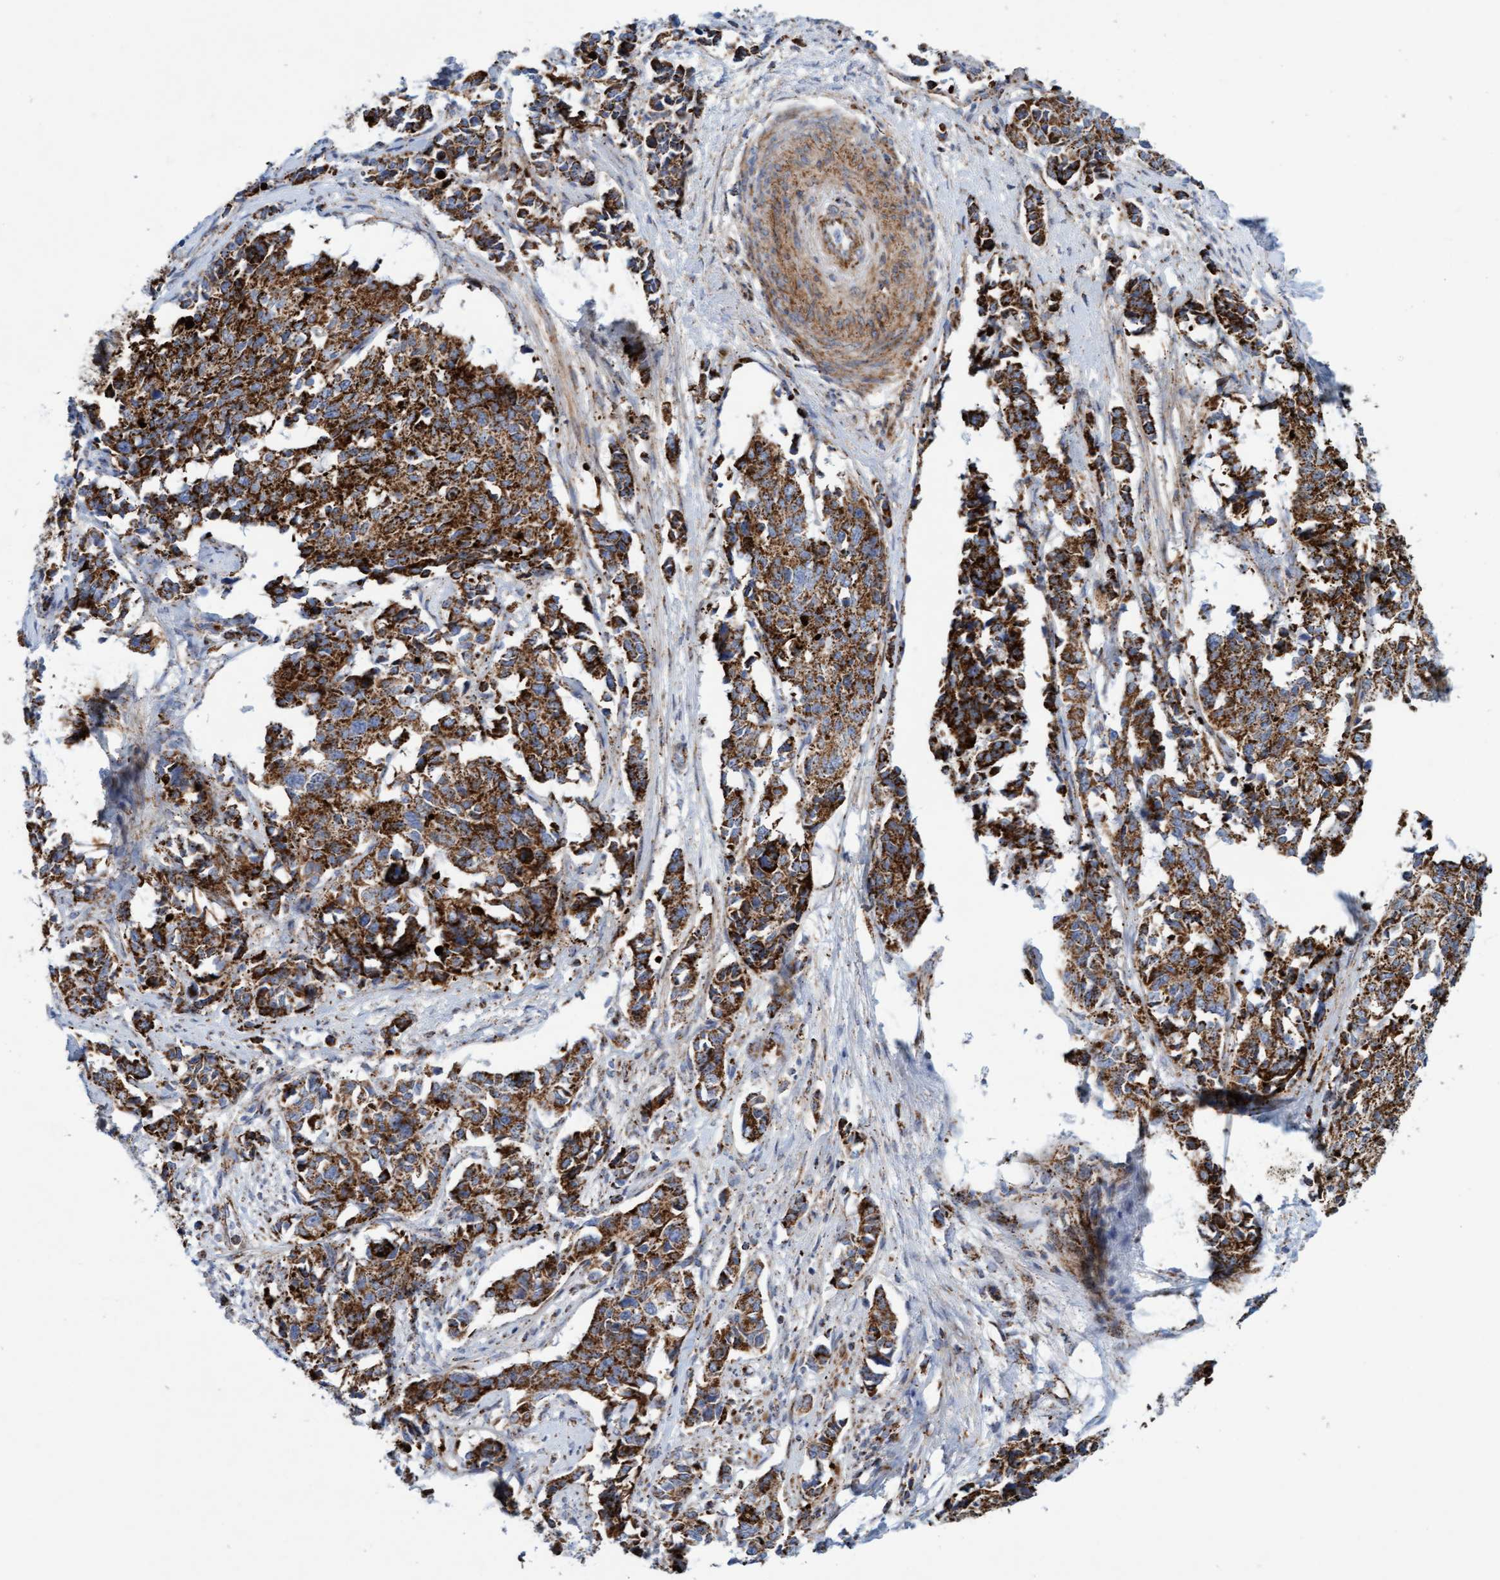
{"staining": {"intensity": "strong", "quantity": ">75%", "location": "cytoplasmic/membranous"}, "tissue": "cervical cancer", "cell_type": "Tumor cells", "image_type": "cancer", "snomed": [{"axis": "morphology", "description": "Normal tissue, NOS"}, {"axis": "morphology", "description": "Squamous cell carcinoma, NOS"}, {"axis": "topography", "description": "Cervix"}], "caption": "Cervical cancer stained with a protein marker shows strong staining in tumor cells.", "gene": "GGTA1", "patient": {"sex": "female", "age": 35}}